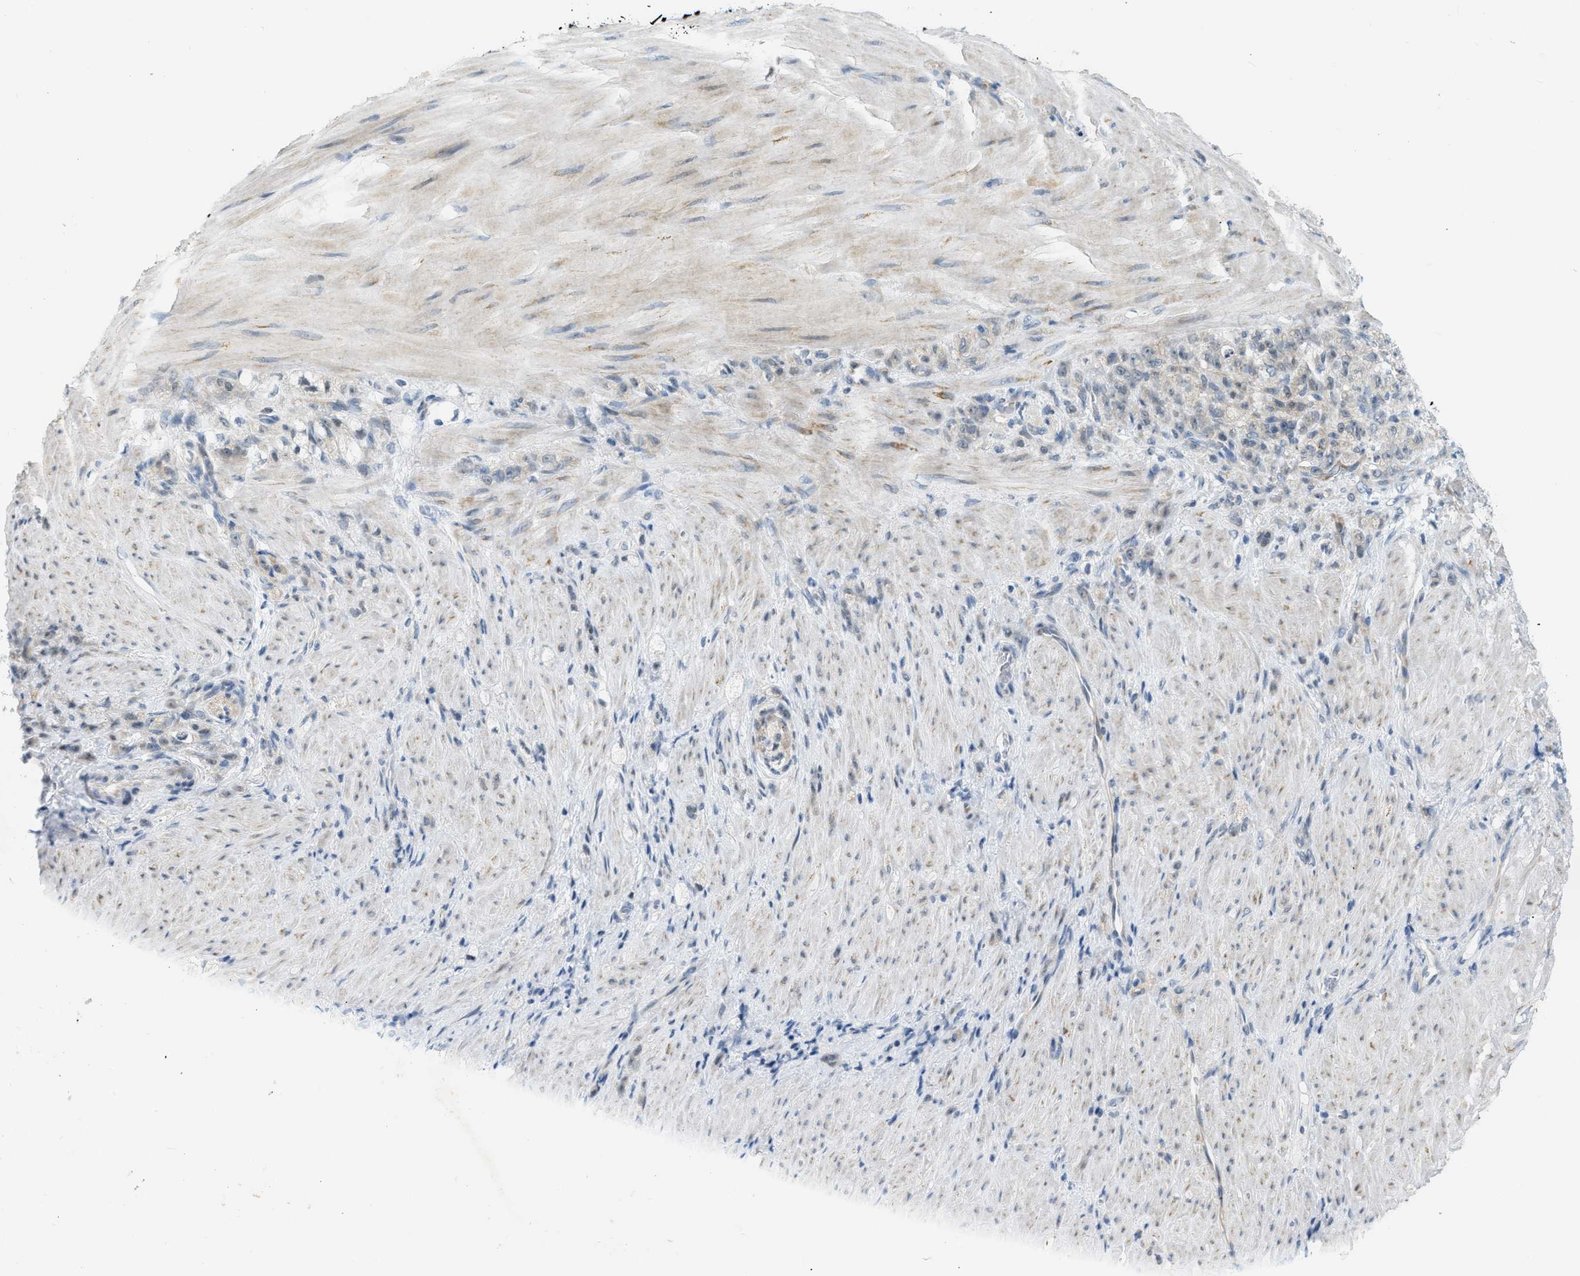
{"staining": {"intensity": "negative", "quantity": "none", "location": "none"}, "tissue": "stomach cancer", "cell_type": "Tumor cells", "image_type": "cancer", "snomed": [{"axis": "morphology", "description": "Normal tissue, NOS"}, {"axis": "morphology", "description": "Adenocarcinoma, NOS"}, {"axis": "topography", "description": "Stomach"}], "caption": "High power microscopy histopathology image of an IHC histopathology image of stomach adenocarcinoma, revealing no significant staining in tumor cells.", "gene": "ZNF408", "patient": {"sex": "male", "age": 82}}